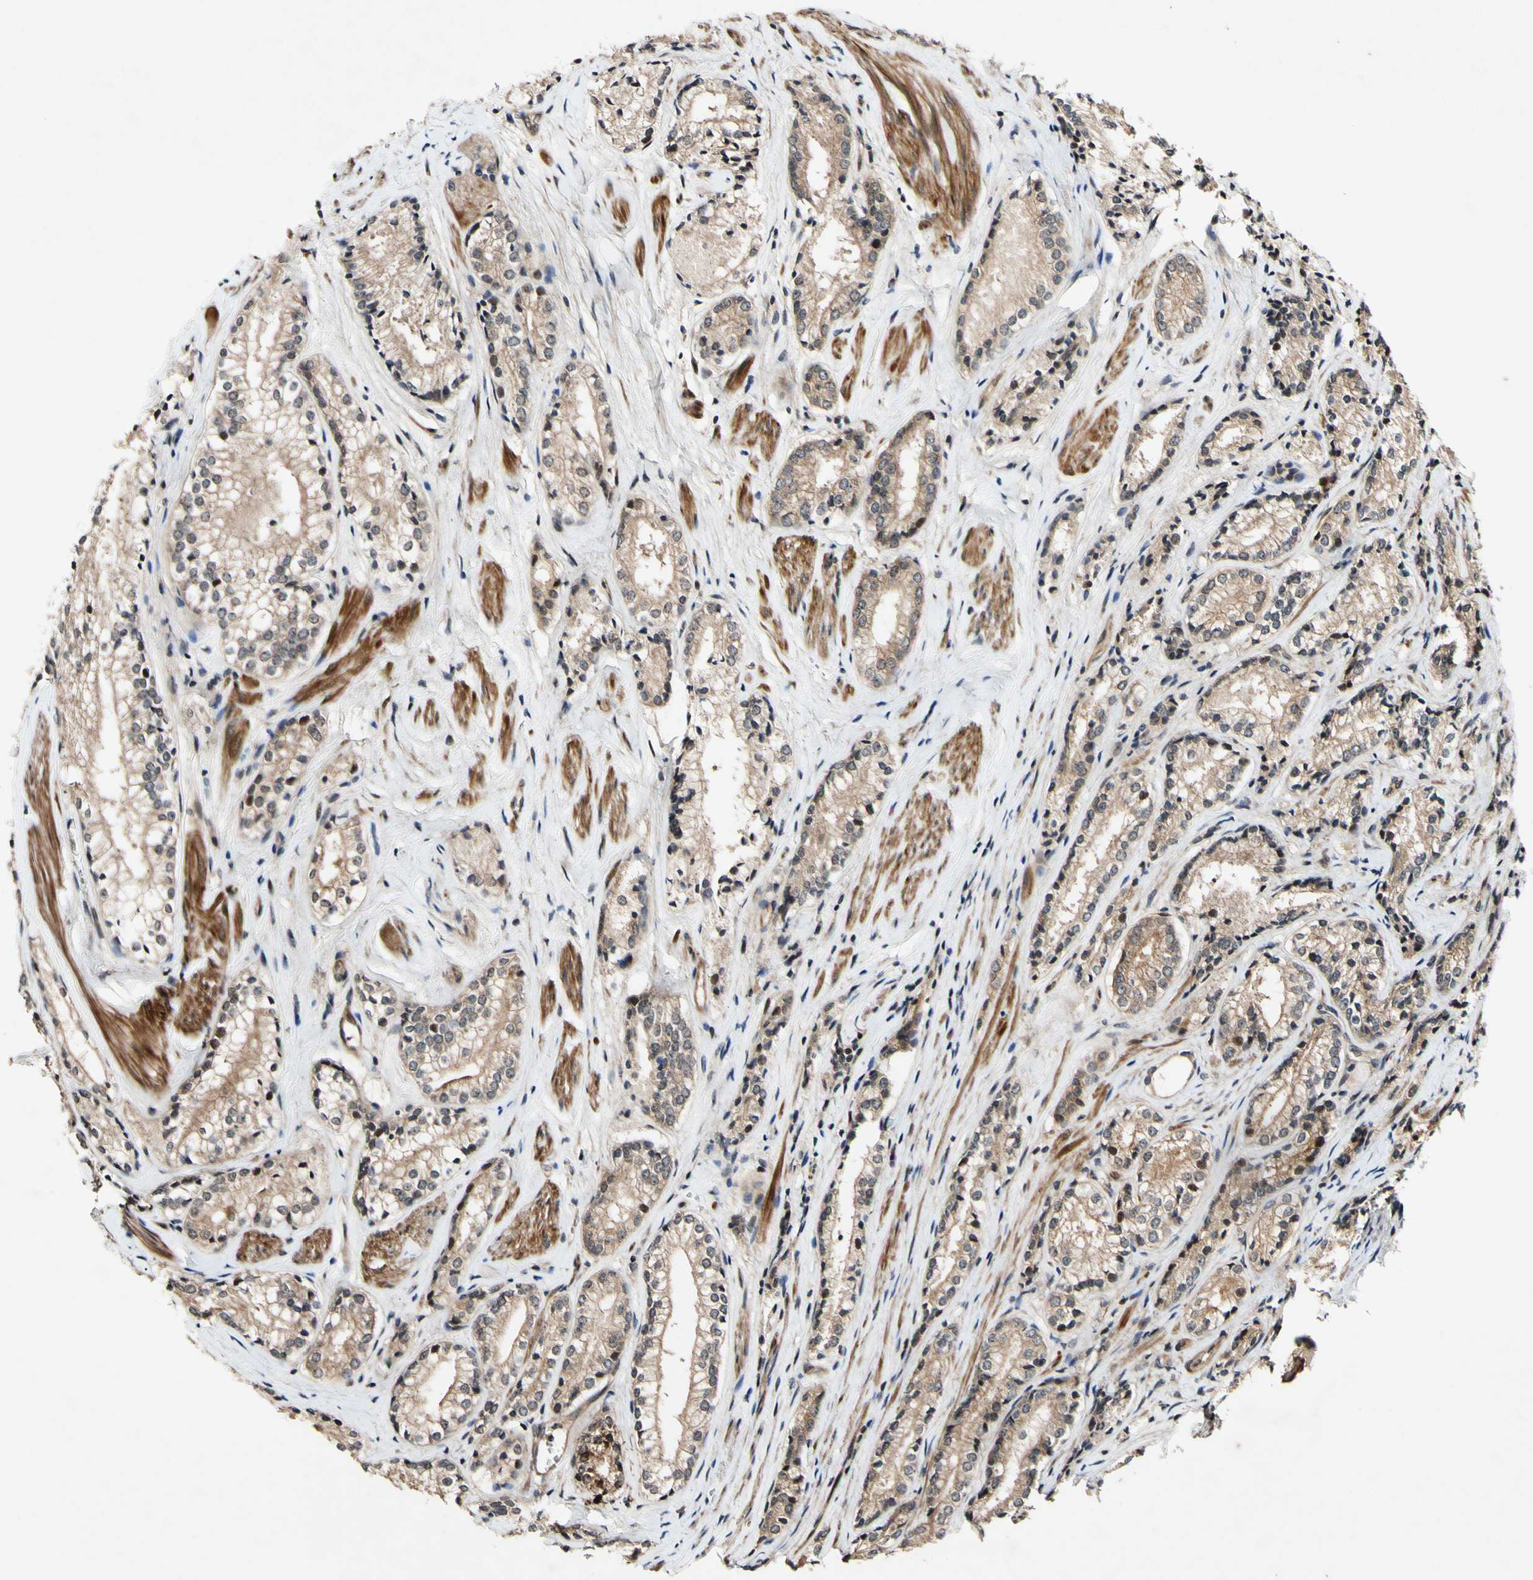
{"staining": {"intensity": "weak", "quantity": ">75%", "location": "cytoplasmic/membranous"}, "tissue": "prostate cancer", "cell_type": "Tumor cells", "image_type": "cancer", "snomed": [{"axis": "morphology", "description": "Adenocarcinoma, Low grade"}, {"axis": "topography", "description": "Prostate"}], "caption": "Approximately >75% of tumor cells in prostate adenocarcinoma (low-grade) demonstrate weak cytoplasmic/membranous protein expression as visualized by brown immunohistochemical staining.", "gene": "CSNK1E", "patient": {"sex": "male", "age": 60}}